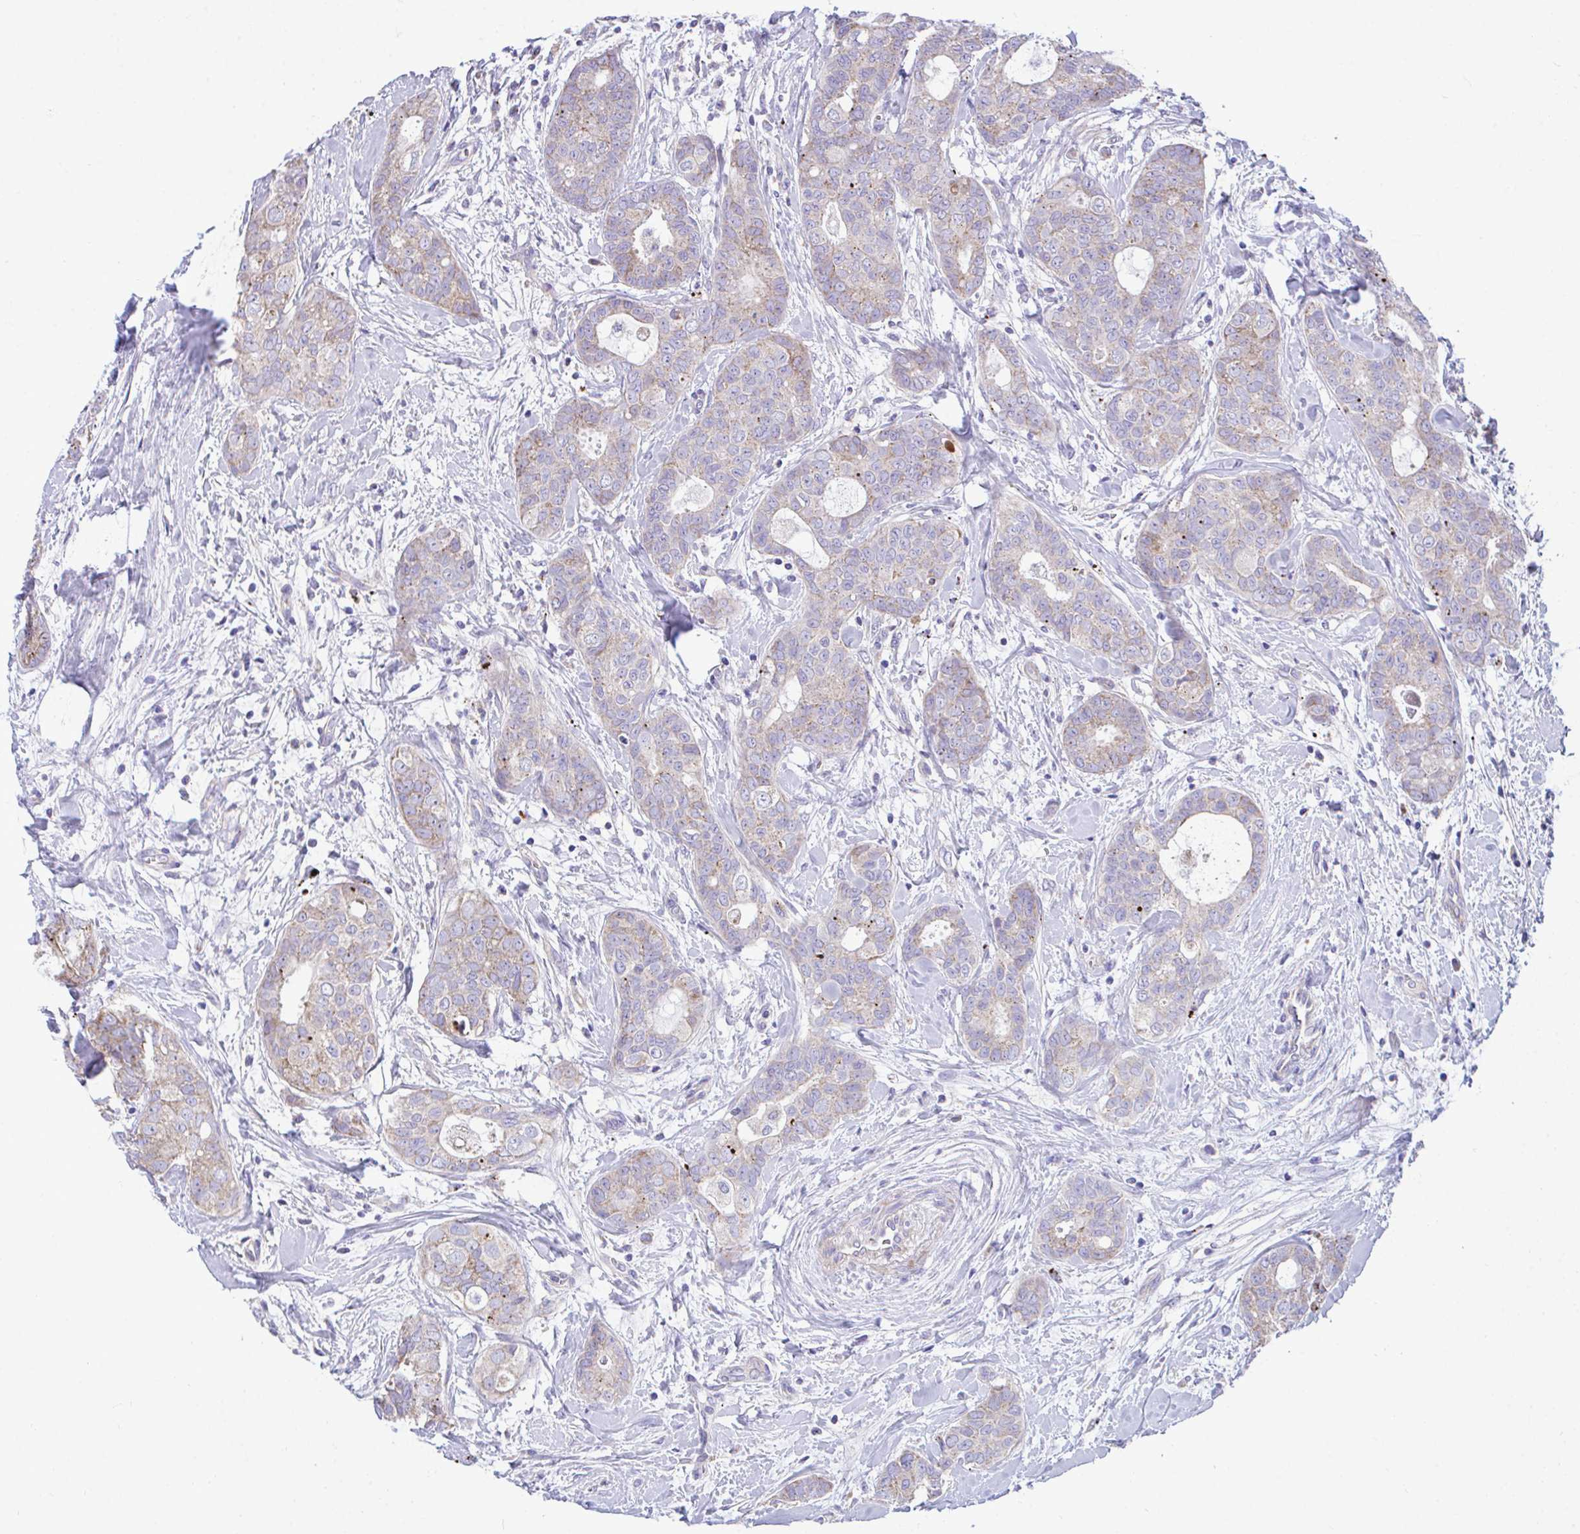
{"staining": {"intensity": "weak", "quantity": "25%-75%", "location": "cytoplasmic/membranous"}, "tissue": "breast cancer", "cell_type": "Tumor cells", "image_type": "cancer", "snomed": [{"axis": "morphology", "description": "Duct carcinoma"}, {"axis": "topography", "description": "Breast"}], "caption": "Immunohistochemical staining of human infiltrating ductal carcinoma (breast) reveals weak cytoplasmic/membranous protein staining in about 25%-75% of tumor cells.", "gene": "MRPS16", "patient": {"sex": "female", "age": 45}}